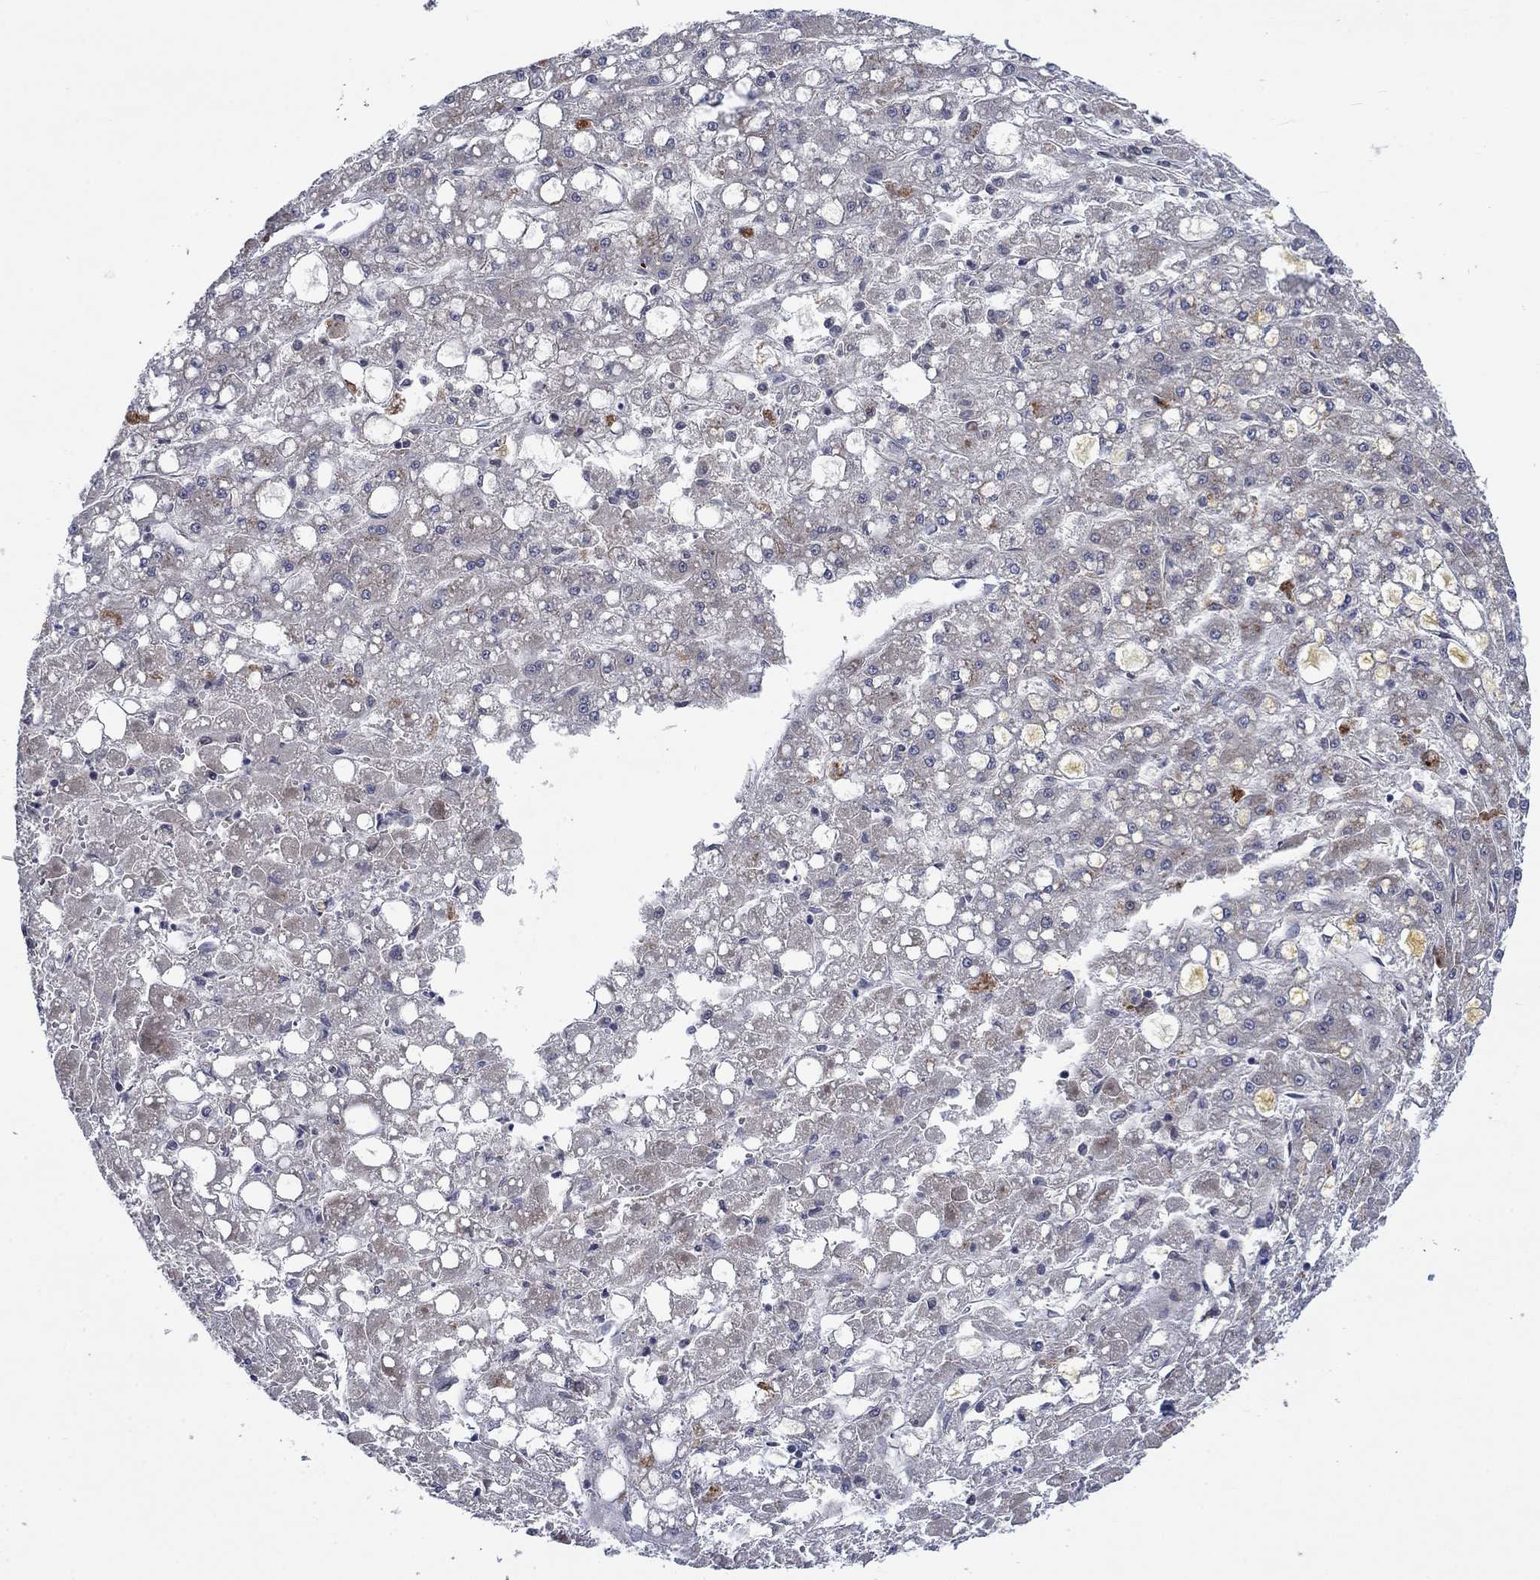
{"staining": {"intensity": "negative", "quantity": "none", "location": "none"}, "tissue": "liver cancer", "cell_type": "Tumor cells", "image_type": "cancer", "snomed": [{"axis": "morphology", "description": "Carcinoma, Hepatocellular, NOS"}, {"axis": "topography", "description": "Liver"}], "caption": "High power microscopy histopathology image of an immunohistochemistry histopathology image of liver cancer, revealing no significant positivity in tumor cells.", "gene": "NDUFC1", "patient": {"sex": "male", "age": 67}}